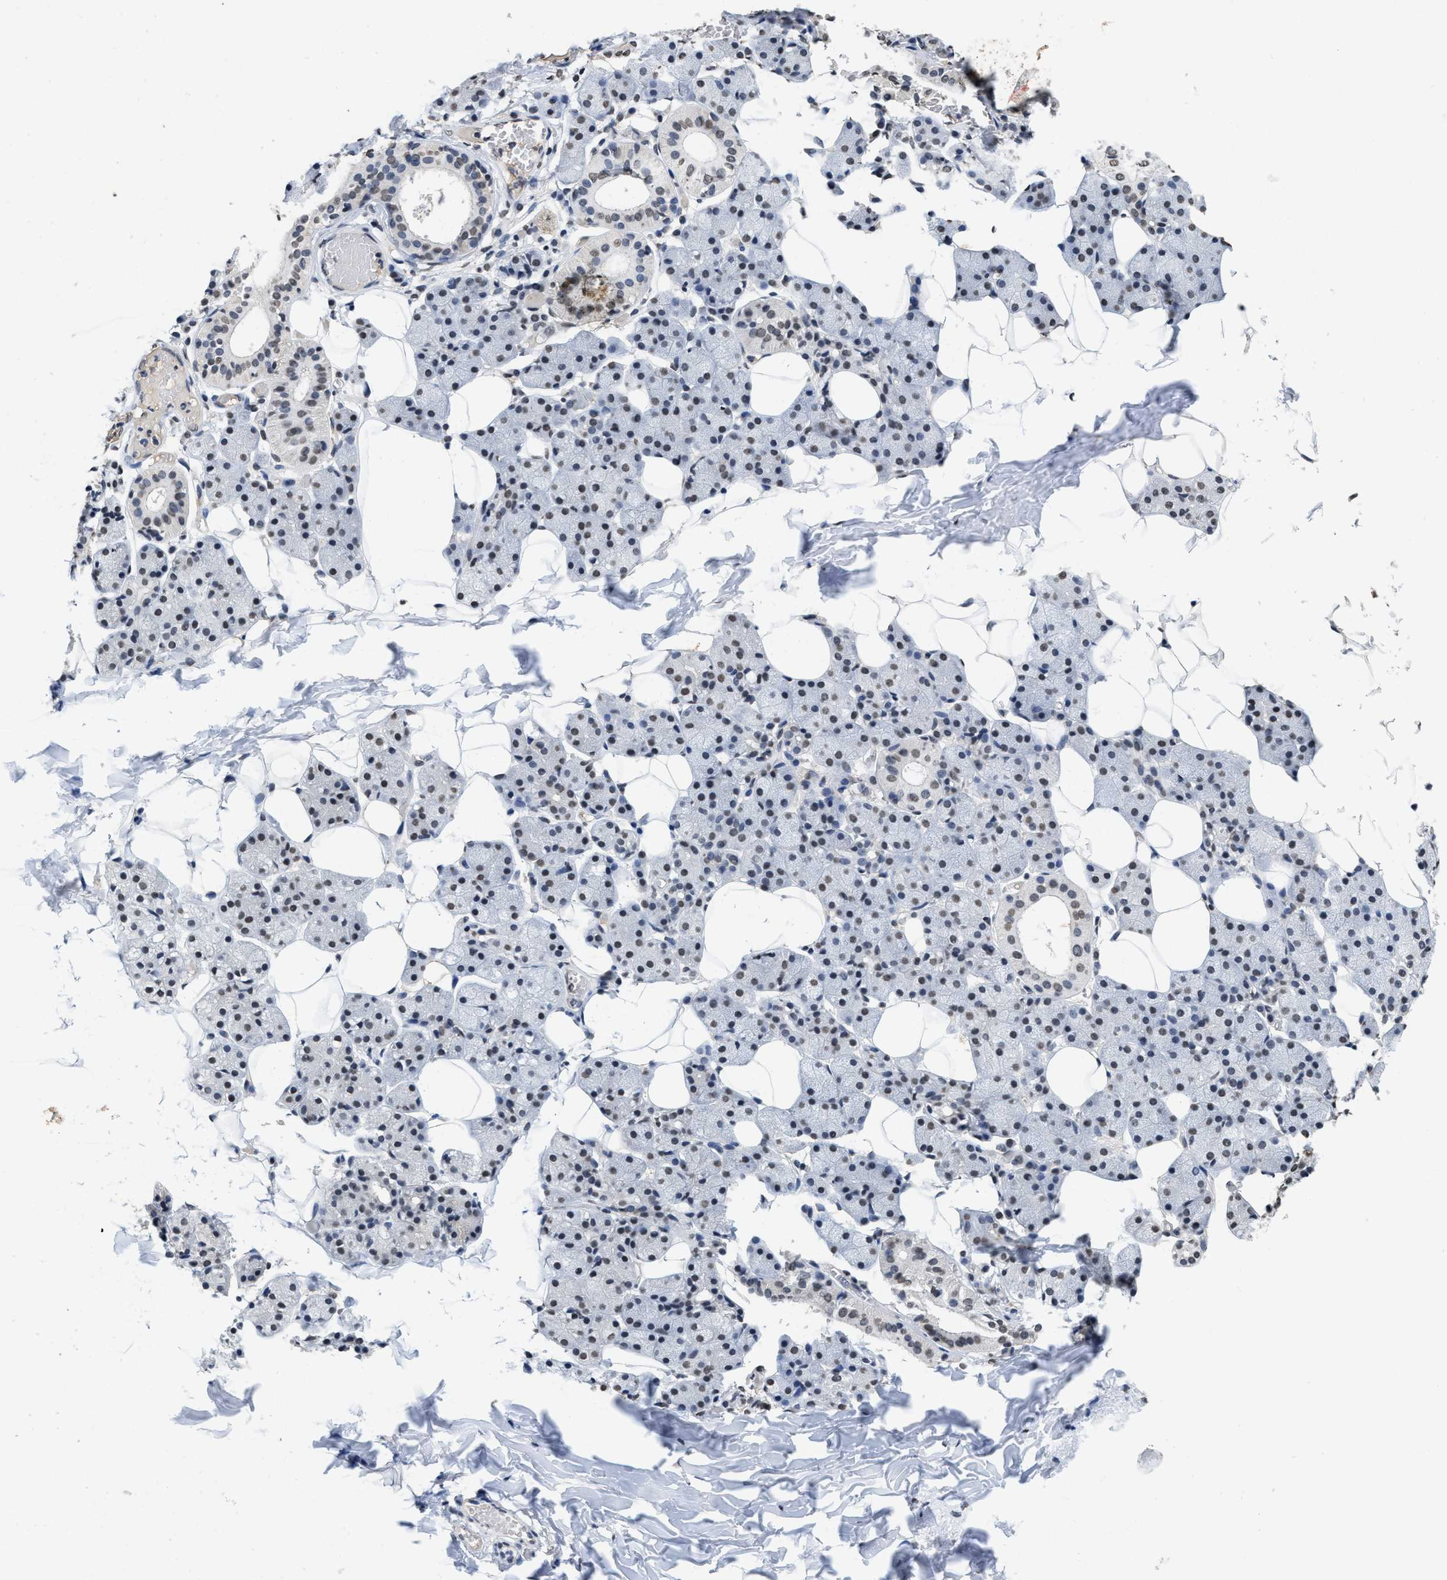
{"staining": {"intensity": "weak", "quantity": "25%-75%", "location": "nuclear"}, "tissue": "salivary gland", "cell_type": "Glandular cells", "image_type": "normal", "snomed": [{"axis": "morphology", "description": "Normal tissue, NOS"}, {"axis": "topography", "description": "Salivary gland"}], "caption": "IHC of unremarkable human salivary gland exhibits low levels of weak nuclear positivity in approximately 25%-75% of glandular cells. (Brightfield microscopy of DAB IHC at high magnification).", "gene": "SUPT16H", "patient": {"sex": "female", "age": 33}}